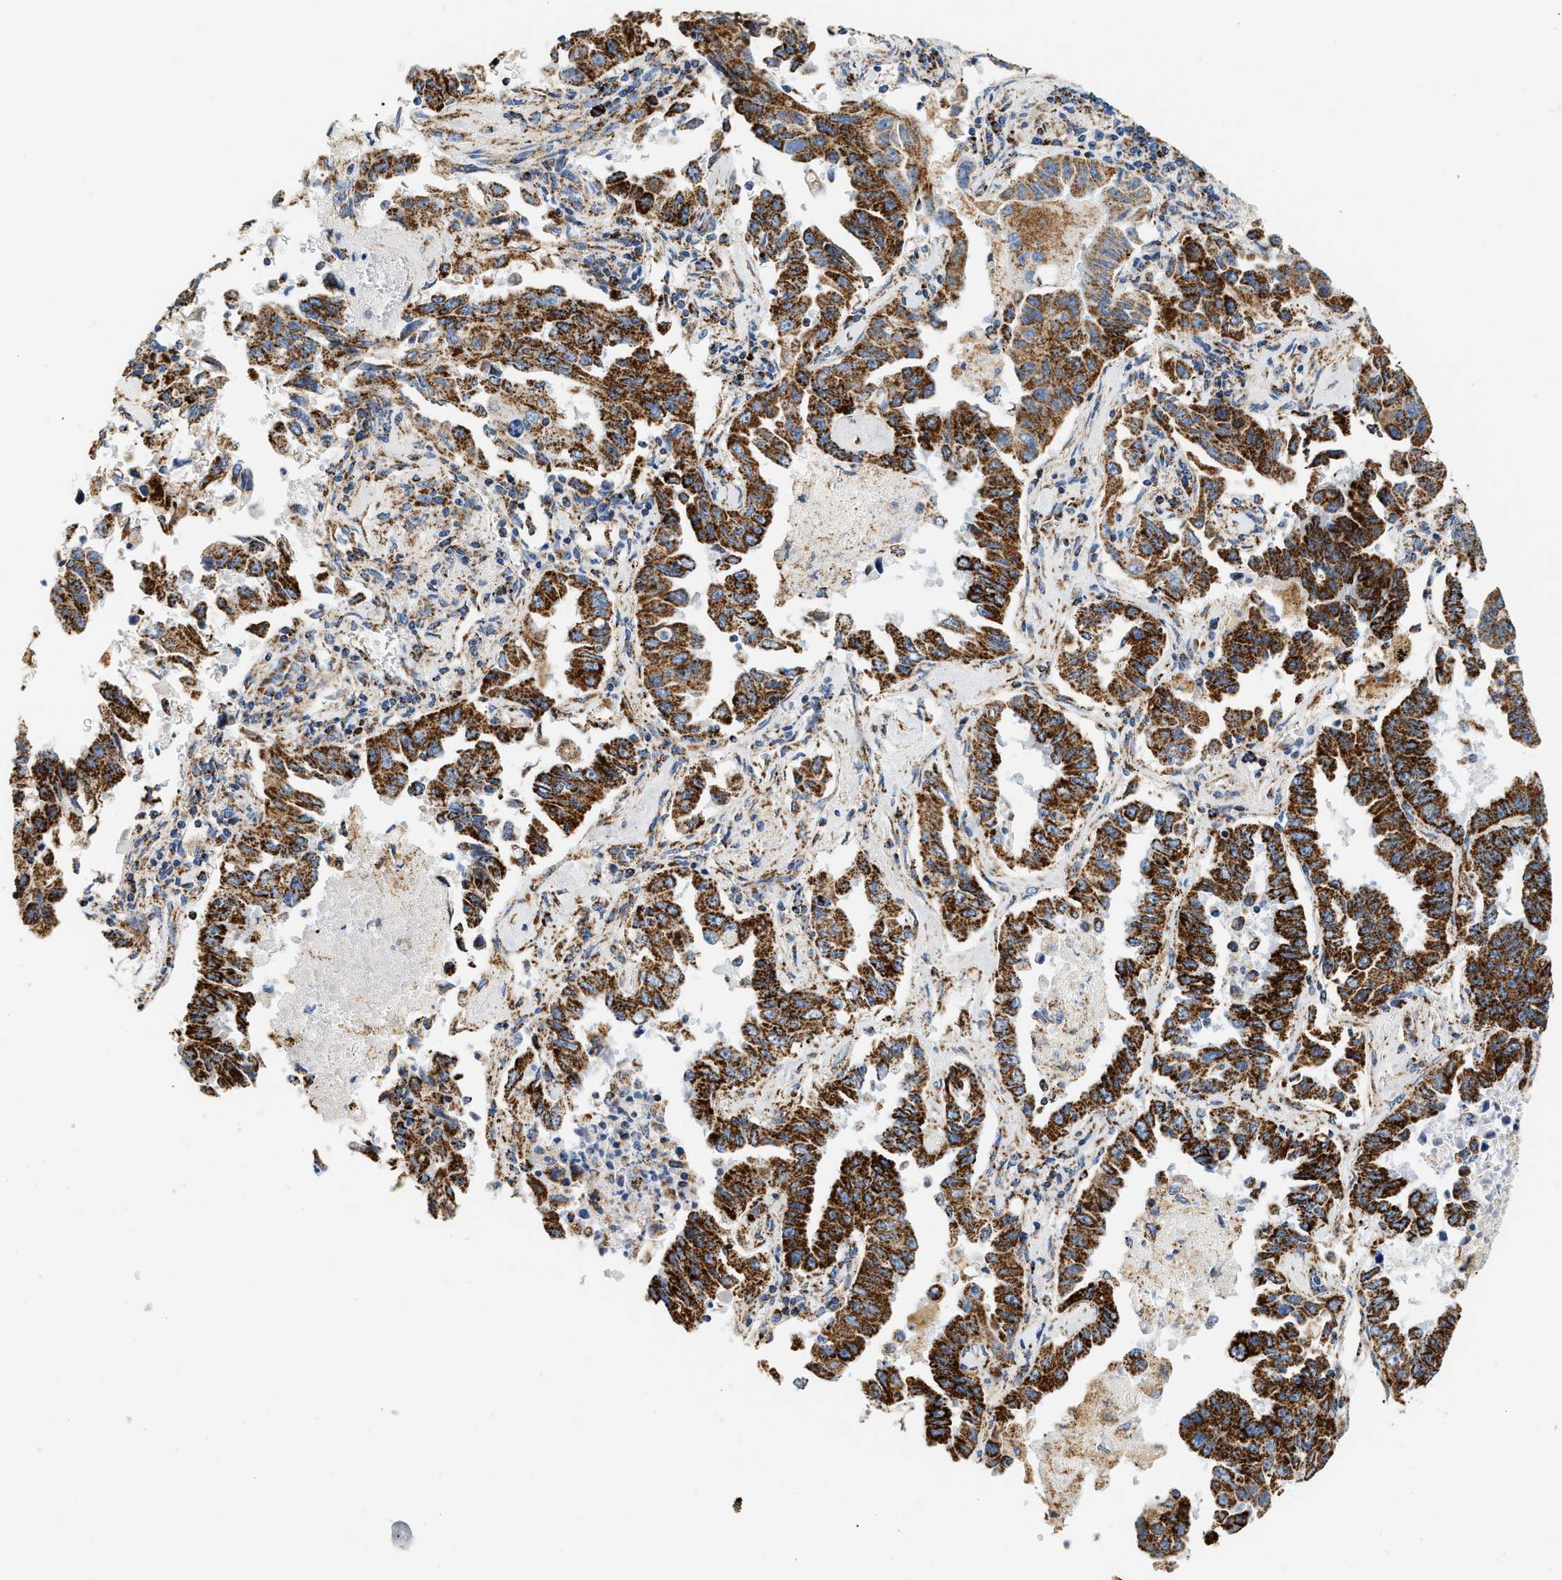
{"staining": {"intensity": "strong", "quantity": ">75%", "location": "cytoplasmic/membranous"}, "tissue": "lung cancer", "cell_type": "Tumor cells", "image_type": "cancer", "snomed": [{"axis": "morphology", "description": "Adenocarcinoma, NOS"}, {"axis": "topography", "description": "Lung"}], "caption": "Lung cancer stained for a protein (brown) shows strong cytoplasmic/membranous positive expression in about >75% of tumor cells.", "gene": "SHMT2", "patient": {"sex": "female", "age": 51}}